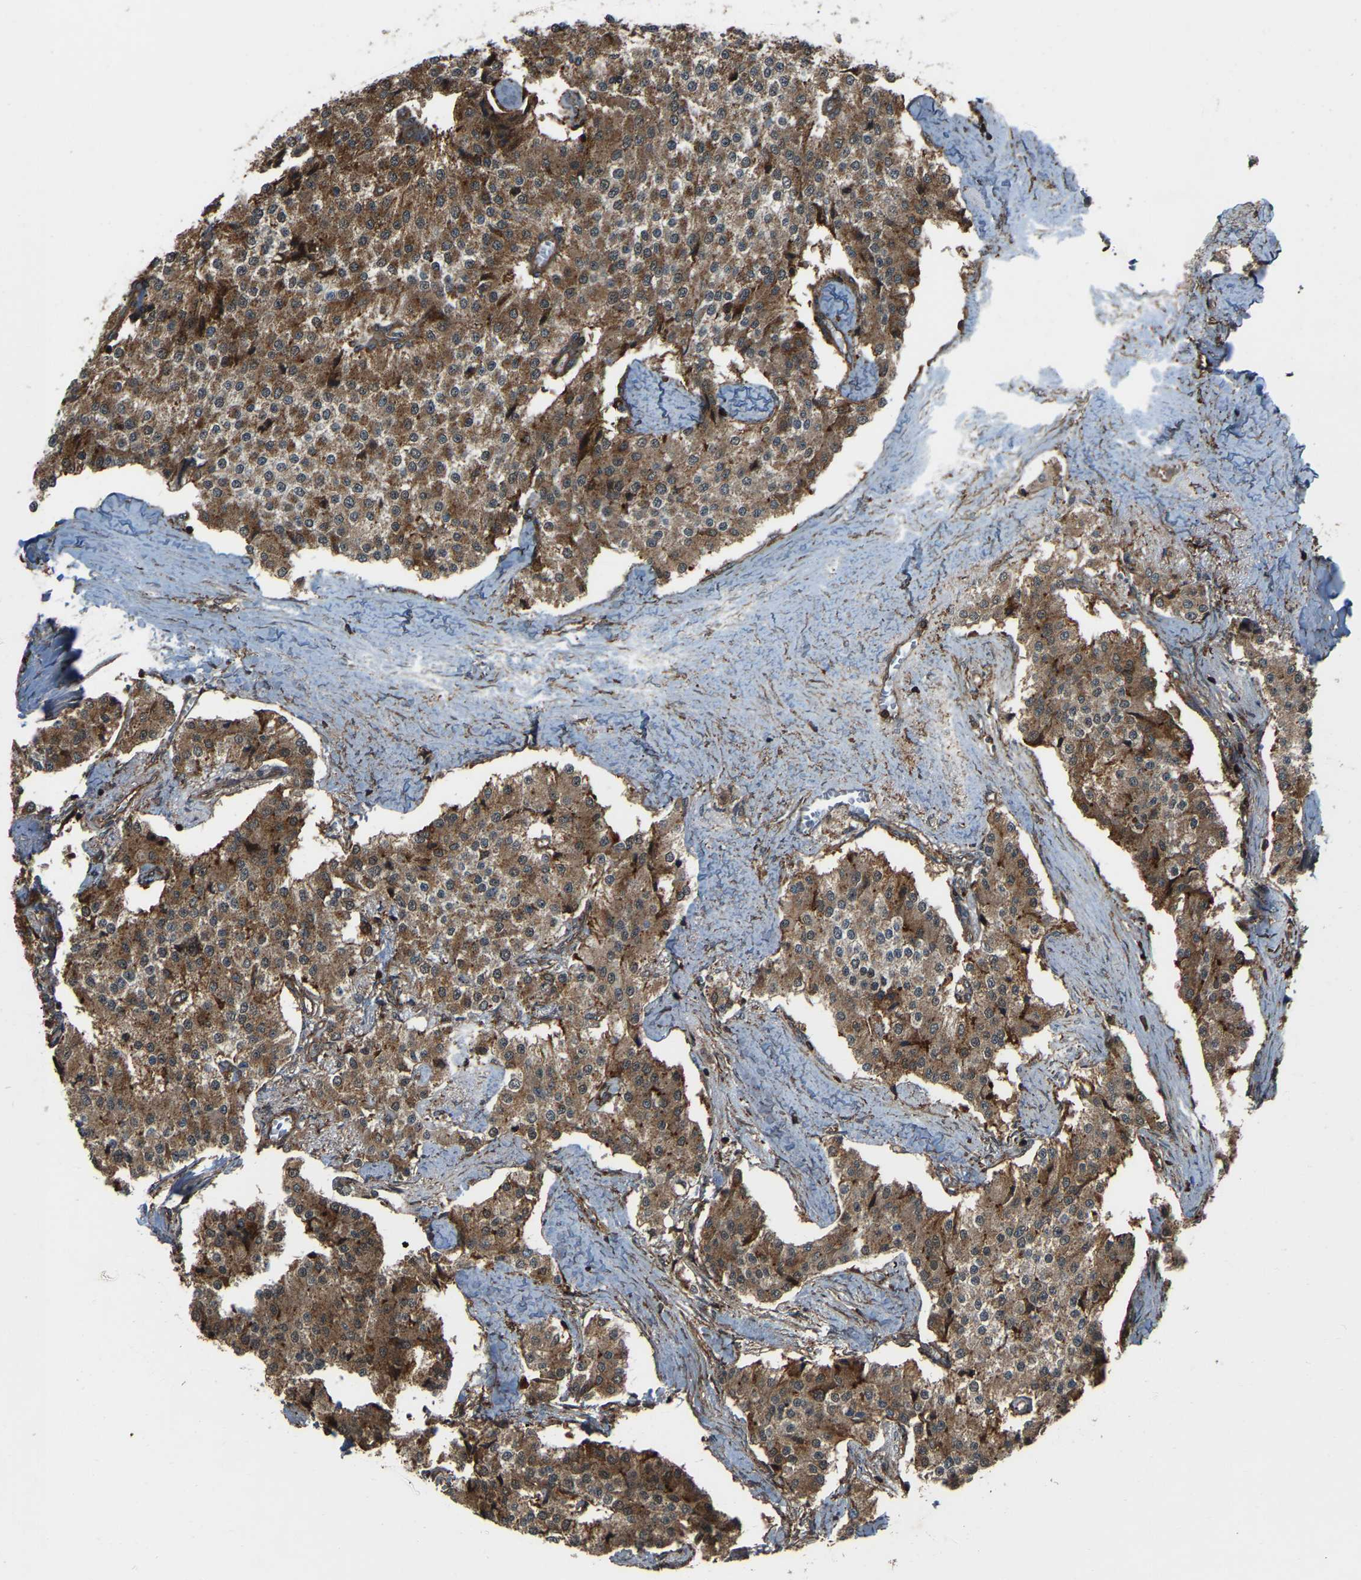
{"staining": {"intensity": "moderate", "quantity": ">75%", "location": "cytoplasmic/membranous"}, "tissue": "carcinoid", "cell_type": "Tumor cells", "image_type": "cancer", "snomed": [{"axis": "morphology", "description": "Carcinoid, malignant, NOS"}, {"axis": "topography", "description": "Colon"}], "caption": "The photomicrograph exhibits immunohistochemical staining of carcinoid. There is moderate cytoplasmic/membranous positivity is identified in approximately >75% of tumor cells. Using DAB (brown) and hematoxylin (blue) stains, captured at high magnification using brightfield microscopy.", "gene": "SAMD9L", "patient": {"sex": "female", "age": 52}}